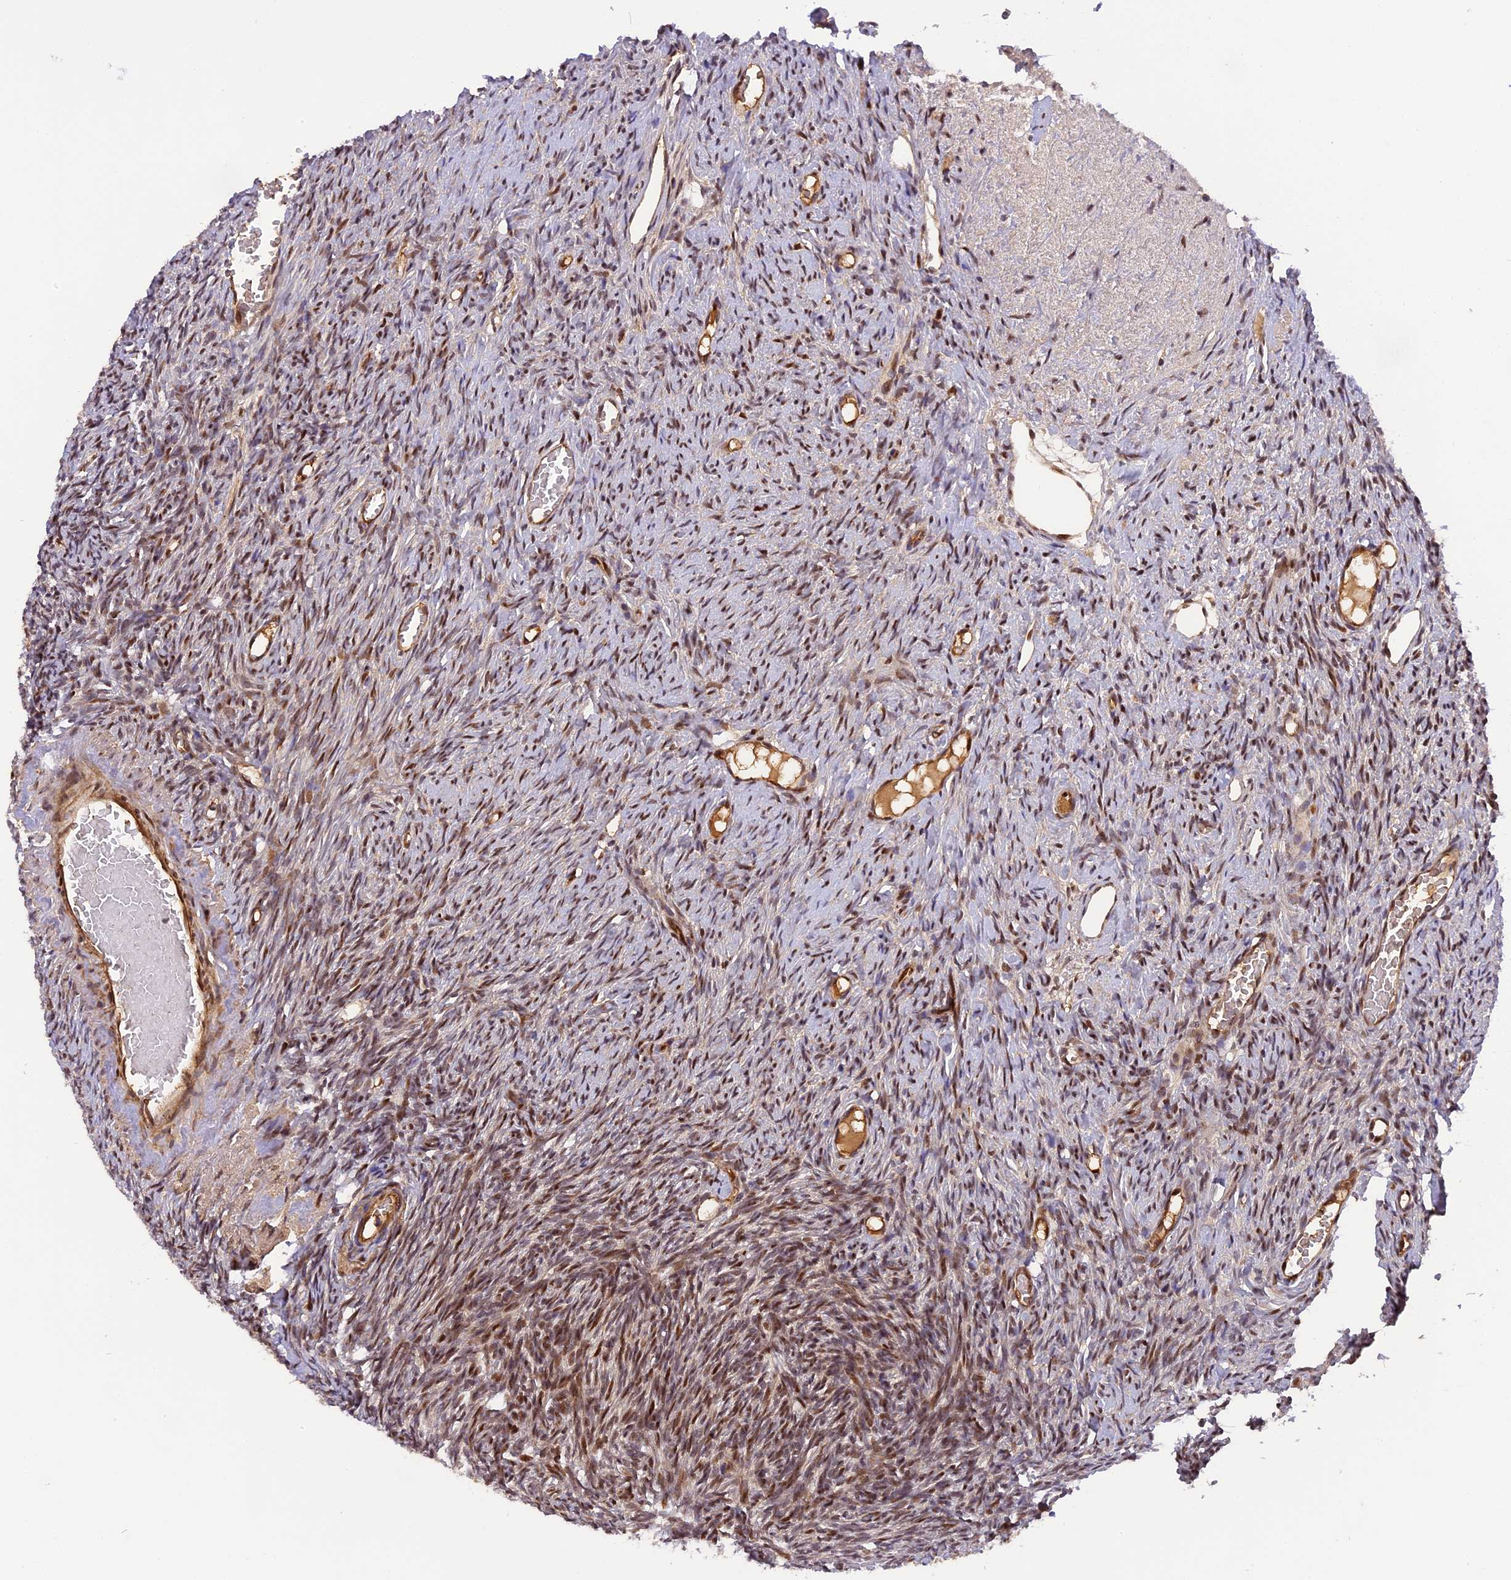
{"staining": {"intensity": "moderate", "quantity": "25%-75%", "location": "nuclear"}, "tissue": "ovary", "cell_type": "Ovarian stroma cells", "image_type": "normal", "snomed": [{"axis": "morphology", "description": "Normal tissue, NOS"}, {"axis": "topography", "description": "Ovary"}], "caption": "High-power microscopy captured an immunohistochemistry micrograph of benign ovary, revealing moderate nuclear expression in approximately 25%-75% of ovarian stroma cells.", "gene": "MICALL1", "patient": {"sex": "female", "age": 51}}